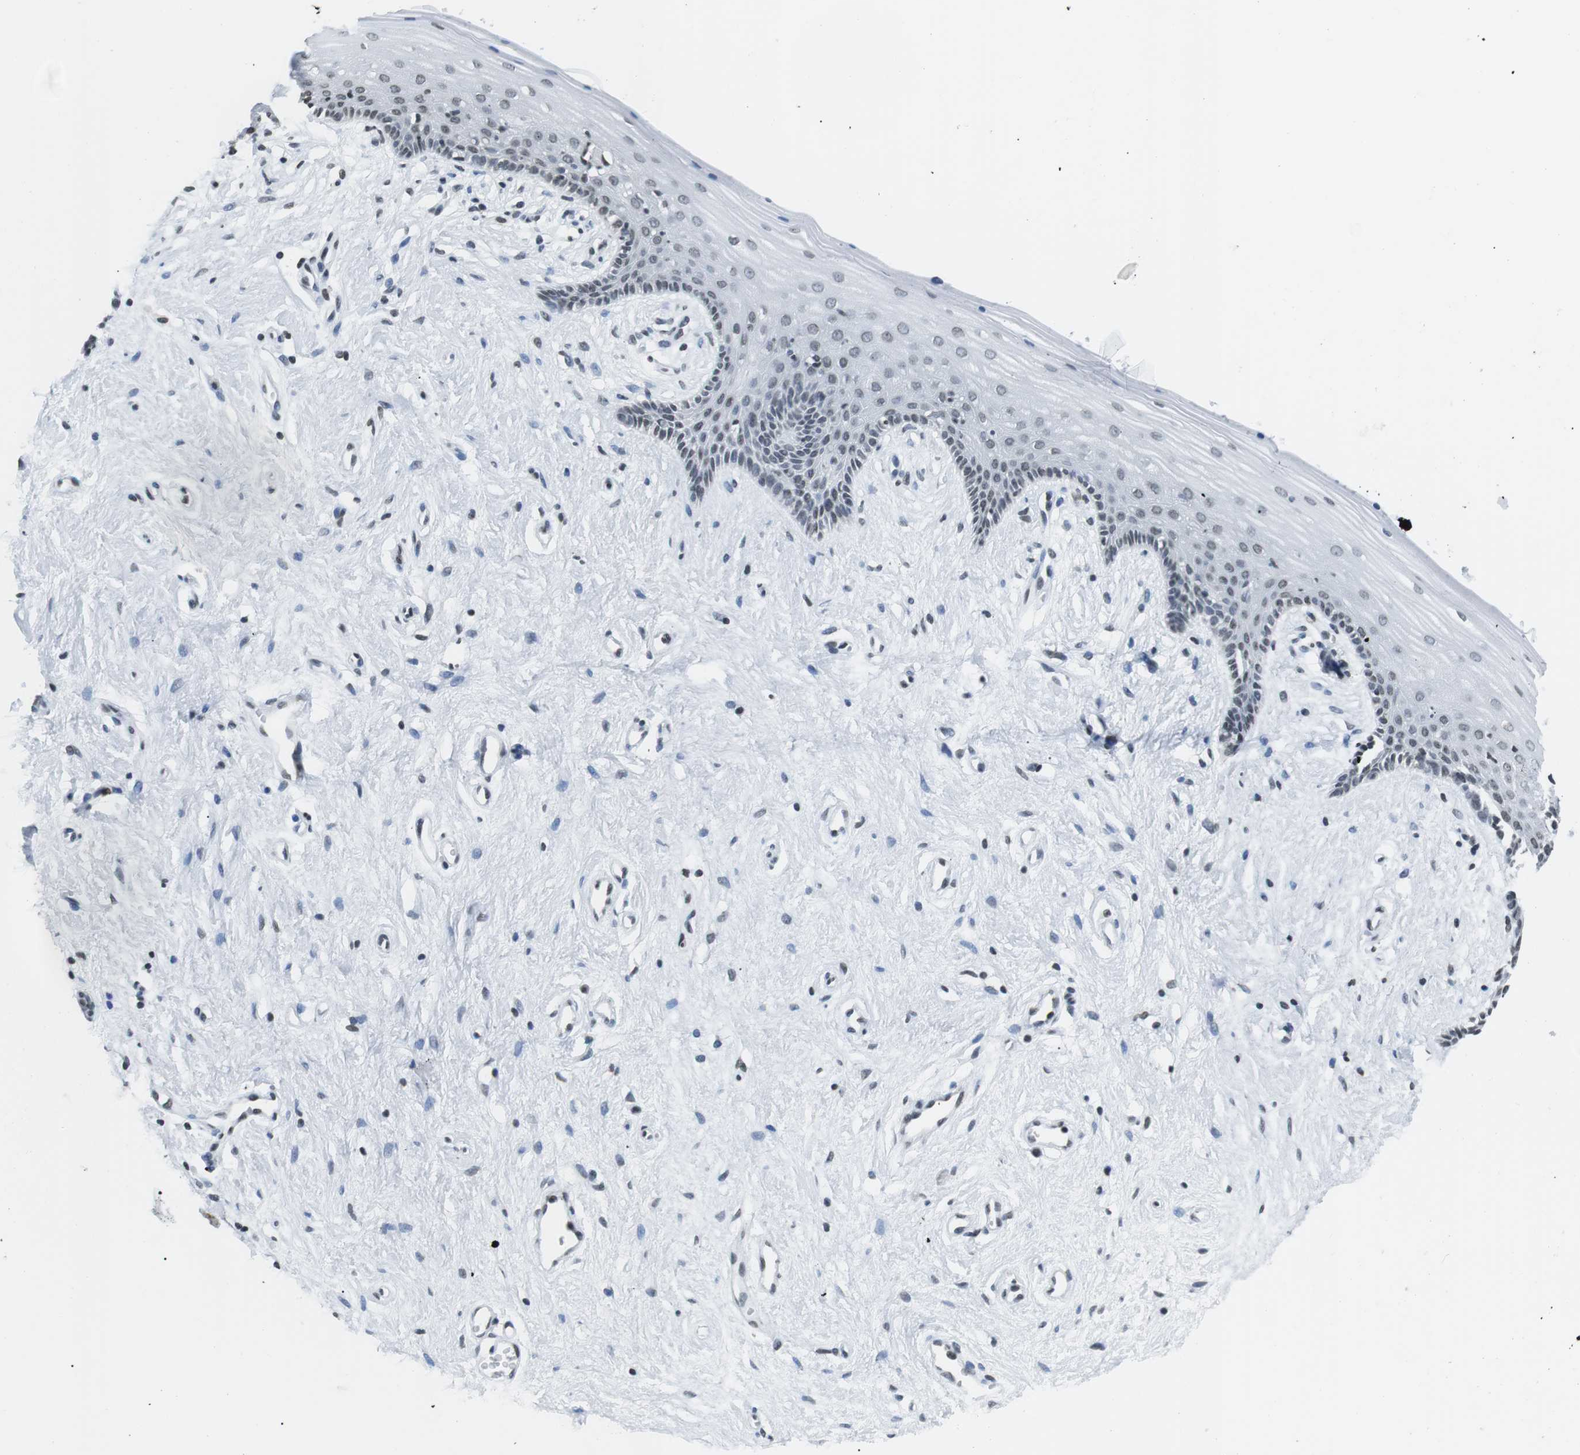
{"staining": {"intensity": "weak", "quantity": "<25%", "location": "nuclear"}, "tissue": "vagina", "cell_type": "Squamous epithelial cells", "image_type": "normal", "snomed": [{"axis": "morphology", "description": "Normal tissue, NOS"}, {"axis": "topography", "description": "Vagina"}], "caption": "Benign vagina was stained to show a protein in brown. There is no significant expression in squamous epithelial cells.", "gene": "E2F2", "patient": {"sex": "female", "age": 44}}